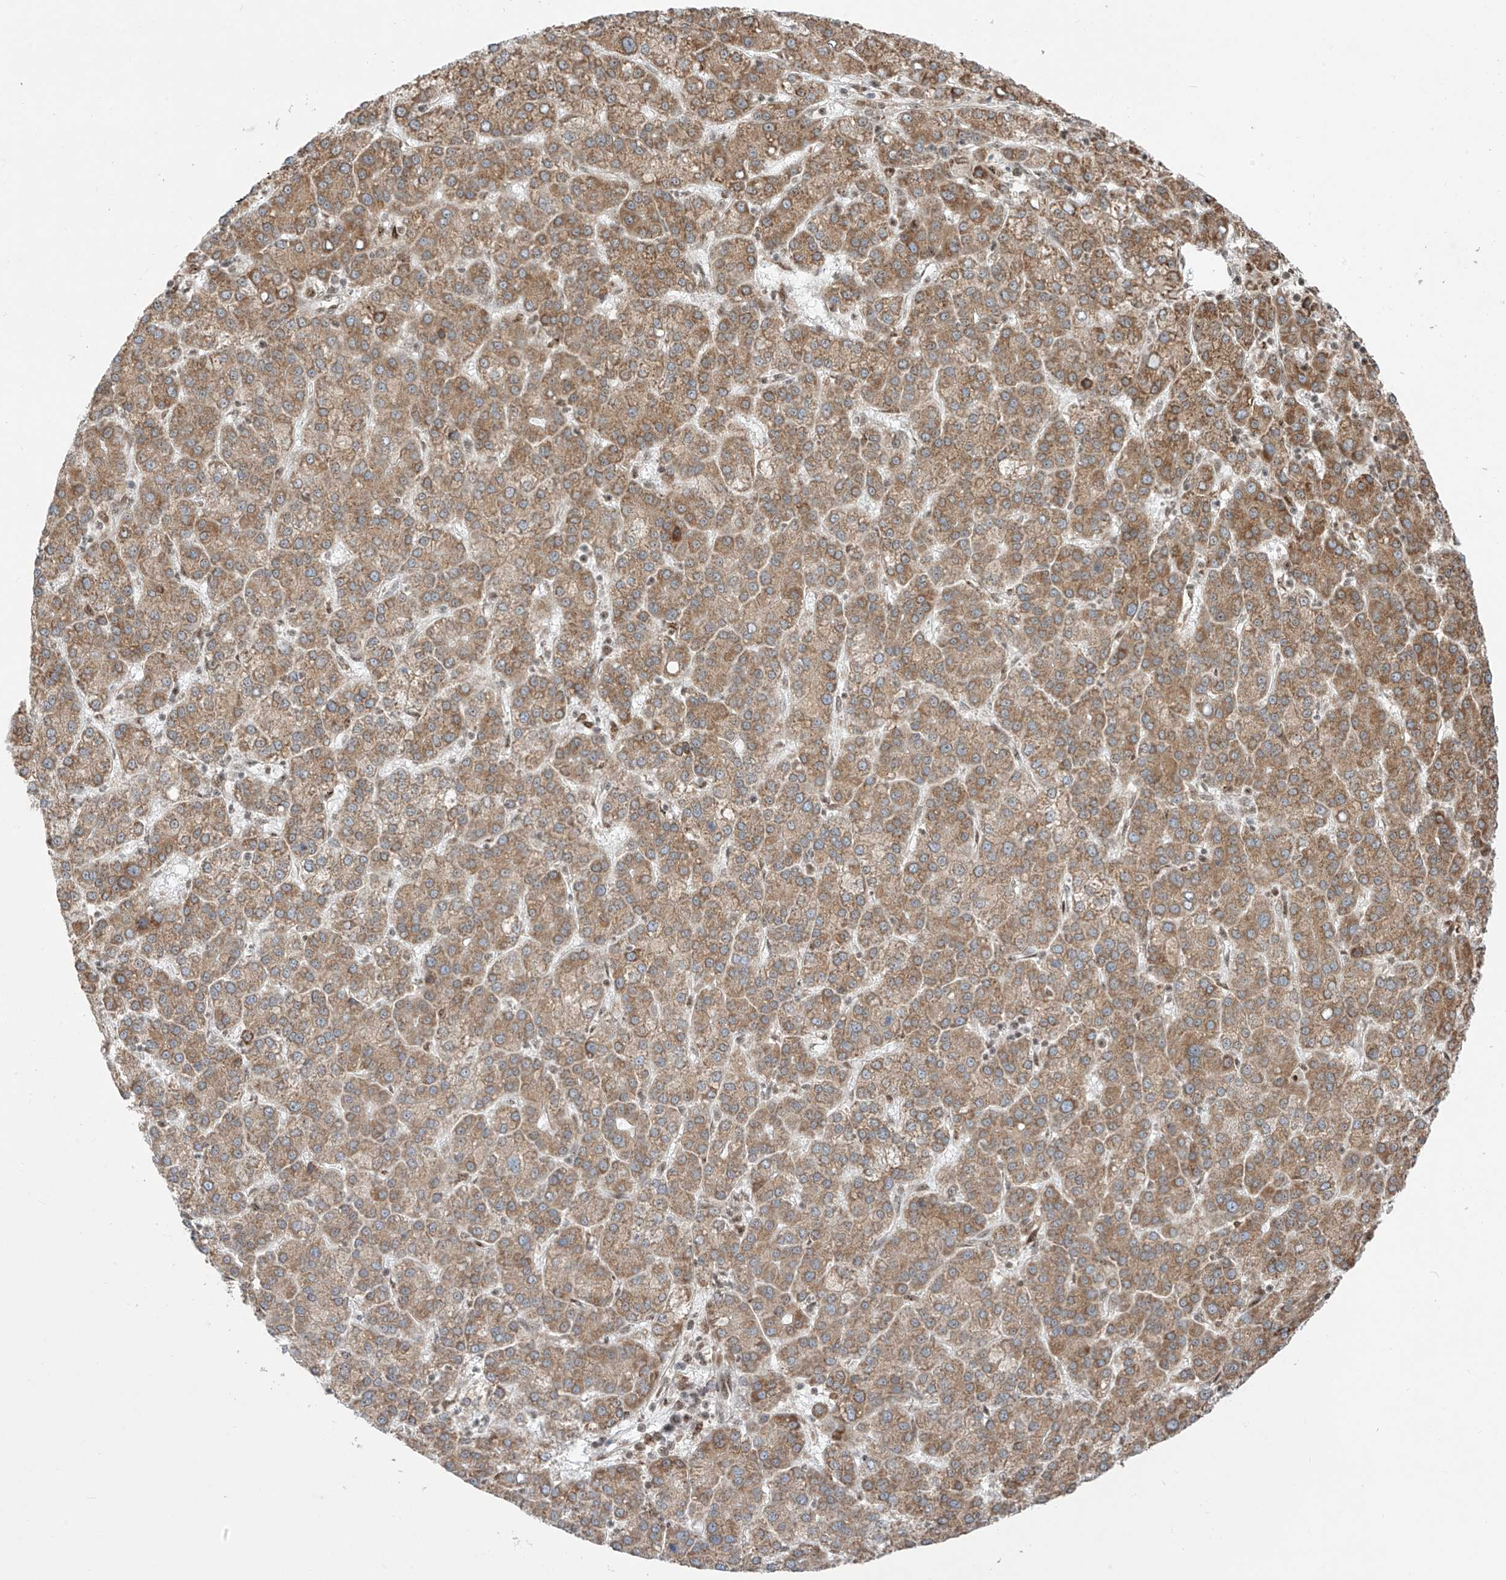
{"staining": {"intensity": "moderate", "quantity": ">75%", "location": "cytoplasmic/membranous"}, "tissue": "liver cancer", "cell_type": "Tumor cells", "image_type": "cancer", "snomed": [{"axis": "morphology", "description": "Carcinoma, Hepatocellular, NOS"}, {"axis": "topography", "description": "Liver"}], "caption": "This is an image of immunohistochemistry staining of liver cancer, which shows moderate positivity in the cytoplasmic/membranous of tumor cells.", "gene": "ZBTB8A", "patient": {"sex": "female", "age": 58}}